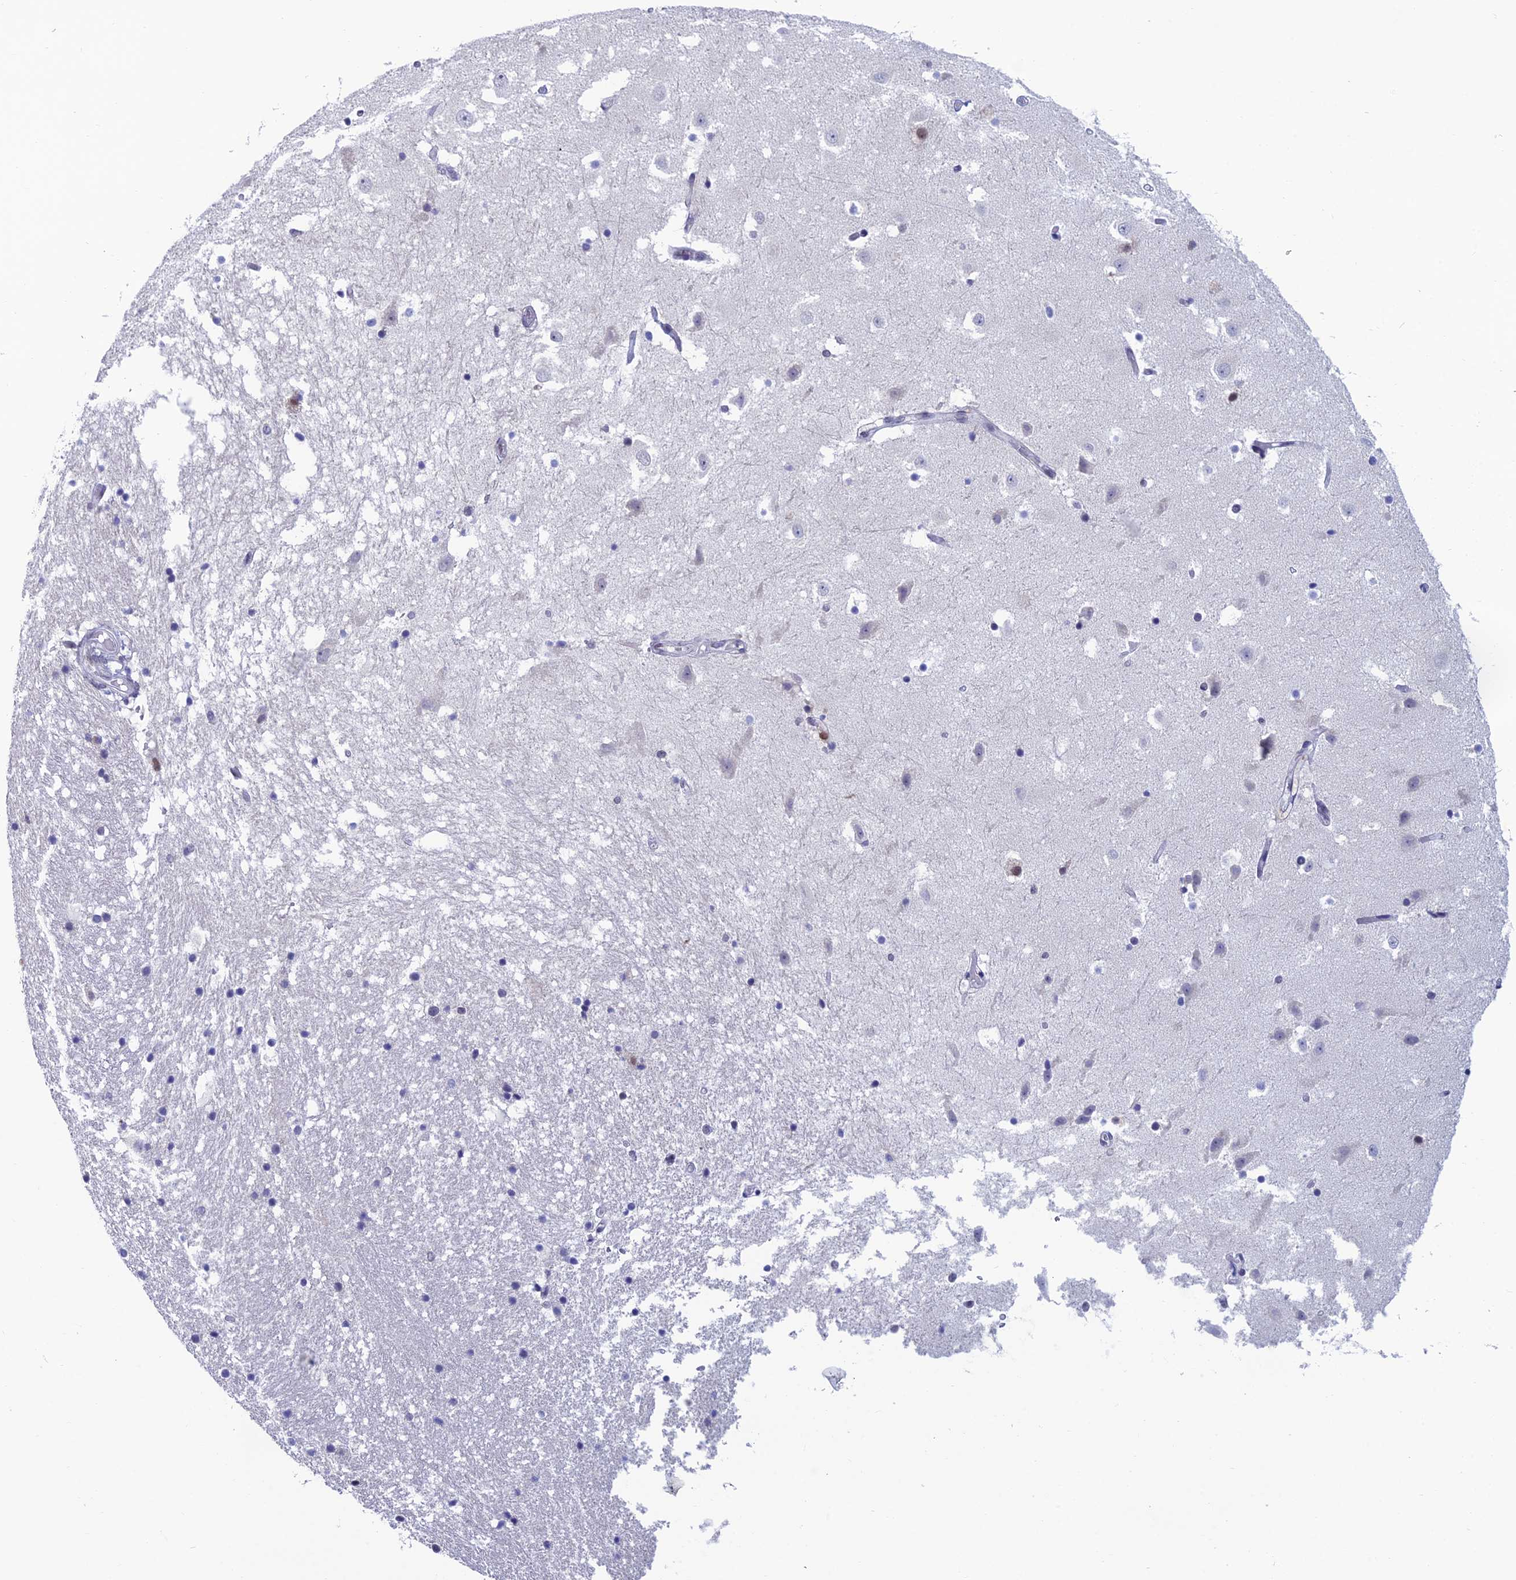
{"staining": {"intensity": "negative", "quantity": "none", "location": "none"}, "tissue": "hippocampus", "cell_type": "Glial cells", "image_type": "normal", "snomed": [{"axis": "morphology", "description": "Normal tissue, NOS"}, {"axis": "topography", "description": "Hippocampus"}], "caption": "This is an immunohistochemistry photomicrograph of unremarkable human hippocampus. There is no staining in glial cells.", "gene": "NABP2", "patient": {"sex": "female", "age": 52}}